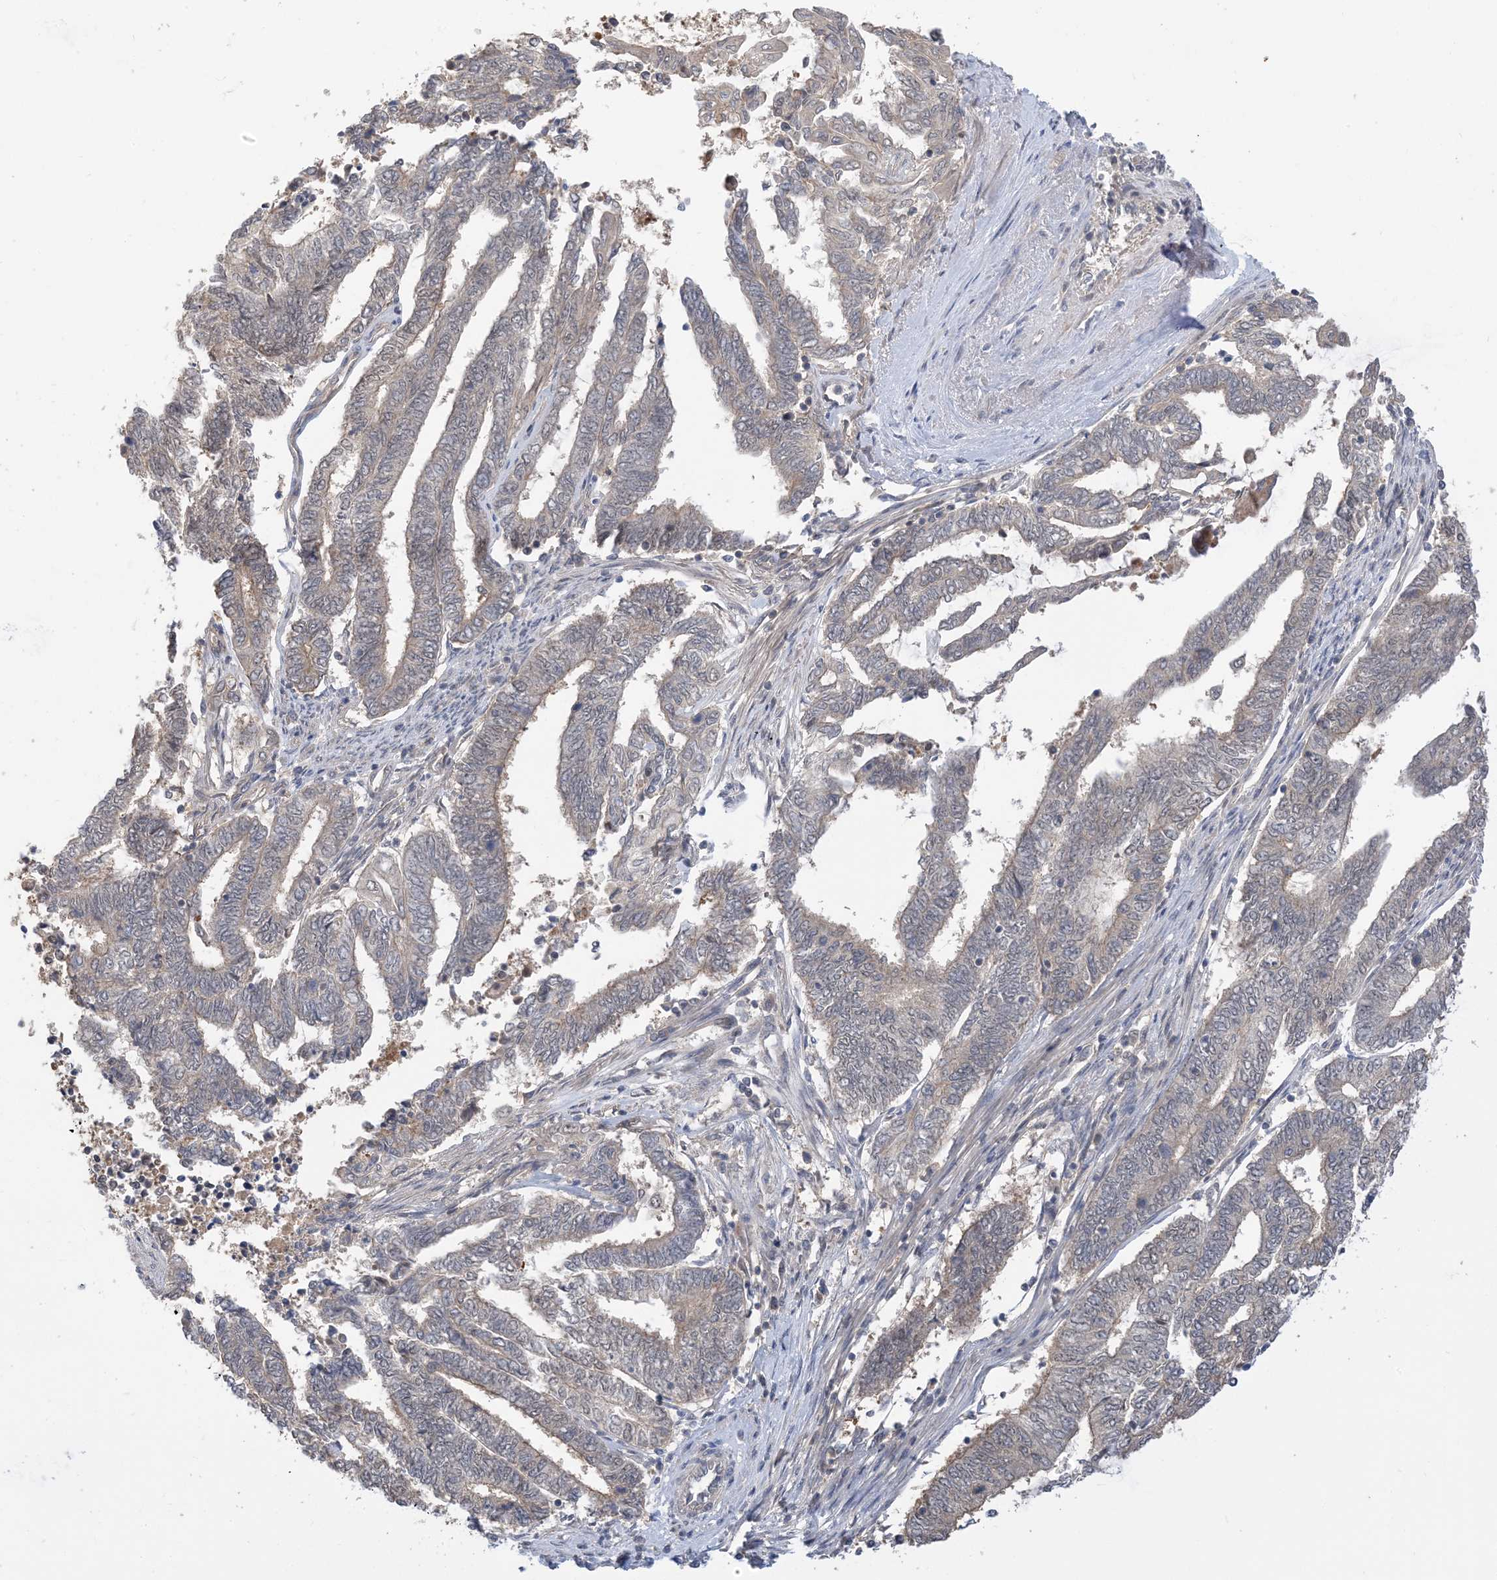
{"staining": {"intensity": "weak", "quantity": "25%-75%", "location": "cytoplasmic/membranous"}, "tissue": "endometrial cancer", "cell_type": "Tumor cells", "image_type": "cancer", "snomed": [{"axis": "morphology", "description": "Adenocarcinoma, NOS"}, {"axis": "topography", "description": "Uterus"}, {"axis": "topography", "description": "Endometrium"}], "caption": "This photomicrograph displays endometrial cancer stained with IHC to label a protein in brown. The cytoplasmic/membranous of tumor cells show weak positivity for the protein. Nuclei are counter-stained blue.", "gene": "WDR26", "patient": {"sex": "female", "age": 70}}